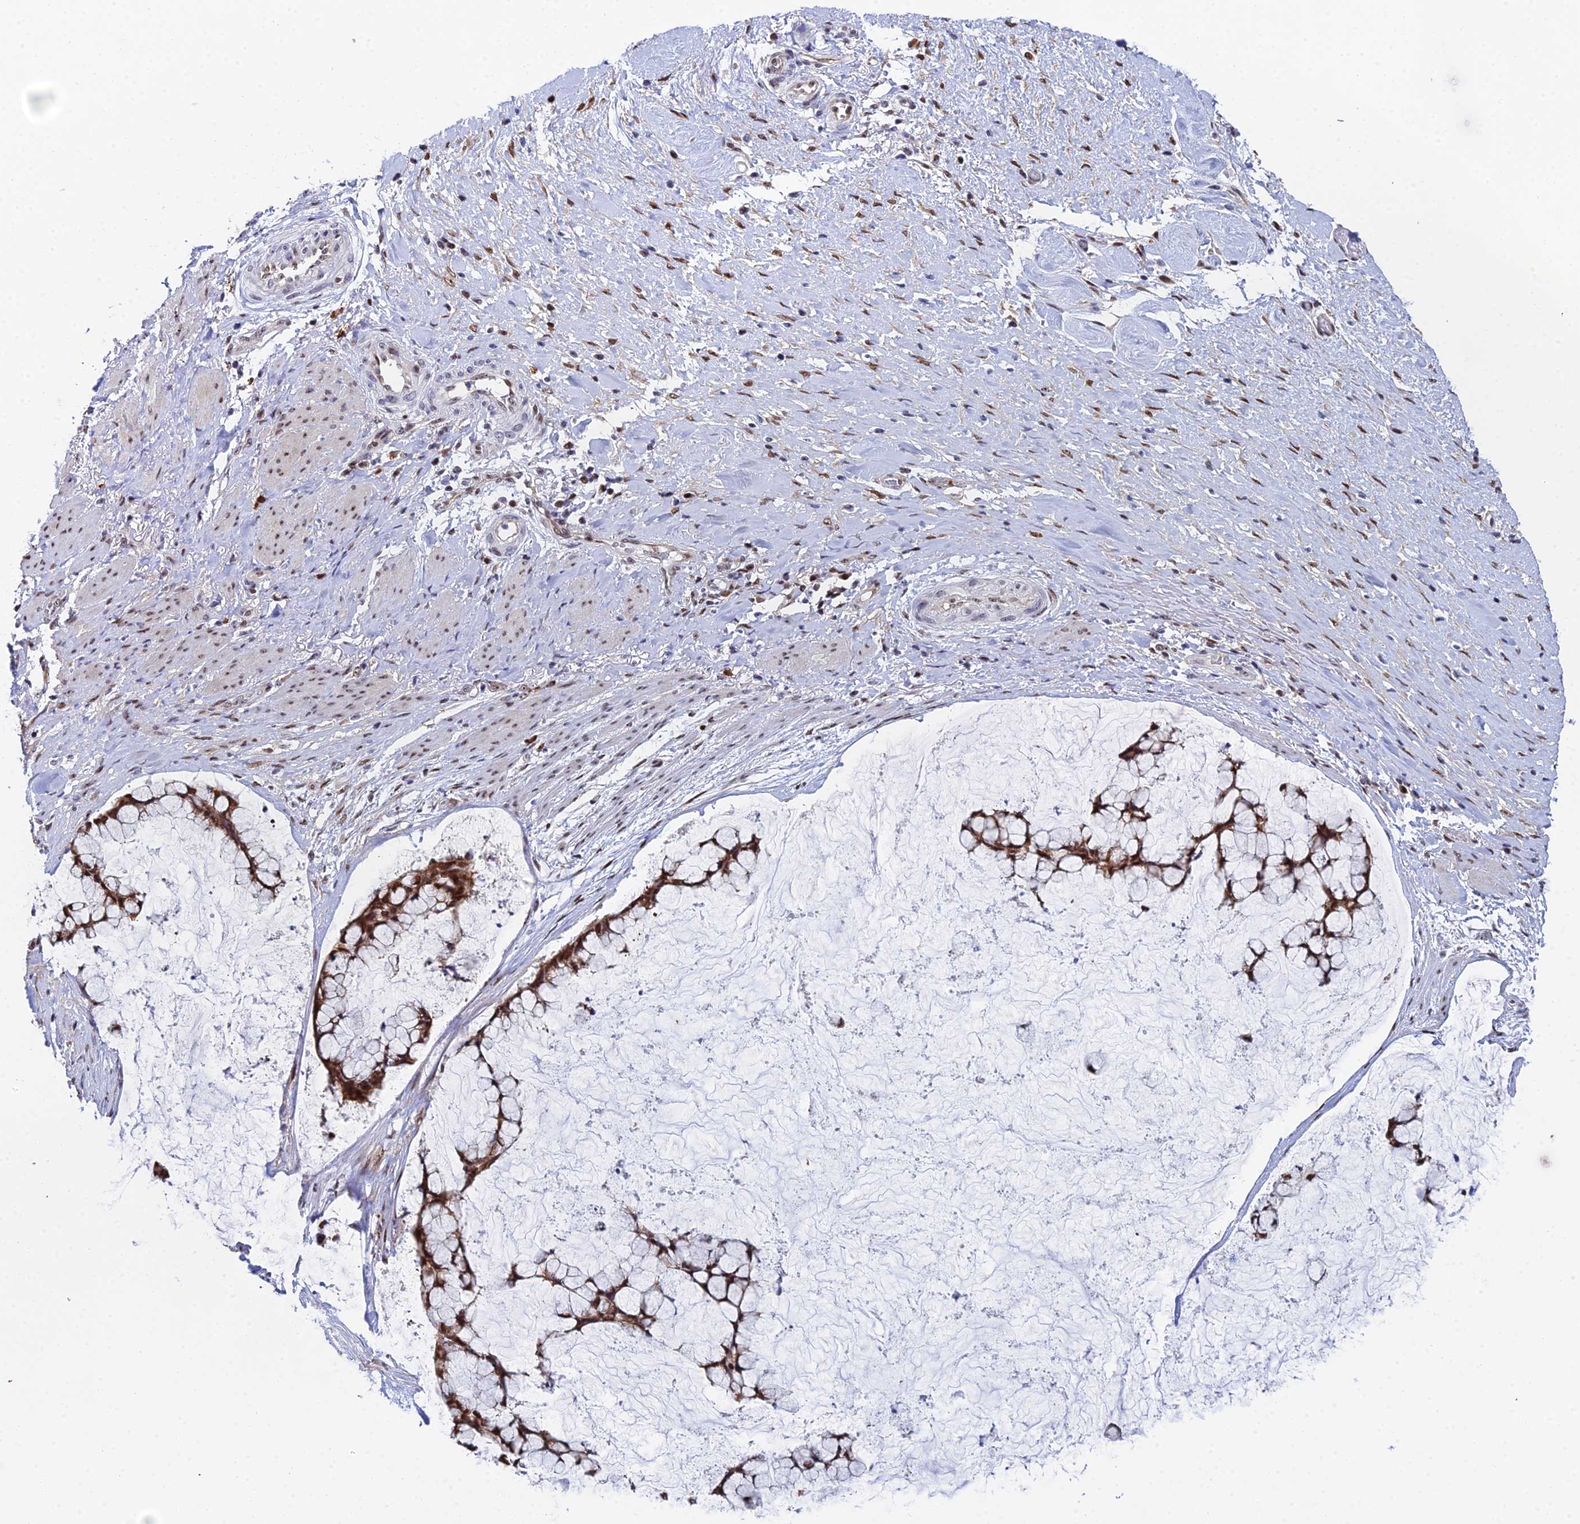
{"staining": {"intensity": "strong", "quantity": ">75%", "location": "cytoplasmic/membranous,nuclear"}, "tissue": "ovarian cancer", "cell_type": "Tumor cells", "image_type": "cancer", "snomed": [{"axis": "morphology", "description": "Cystadenocarcinoma, mucinous, NOS"}, {"axis": "topography", "description": "Ovary"}], "caption": "Immunohistochemical staining of human ovarian cancer (mucinous cystadenocarcinoma) demonstrates high levels of strong cytoplasmic/membranous and nuclear expression in approximately >75% of tumor cells. The staining was performed using DAB to visualize the protein expression in brown, while the nuclei were stained in blue with hematoxylin (Magnification: 20x).", "gene": "TIFA", "patient": {"sex": "female", "age": 42}}